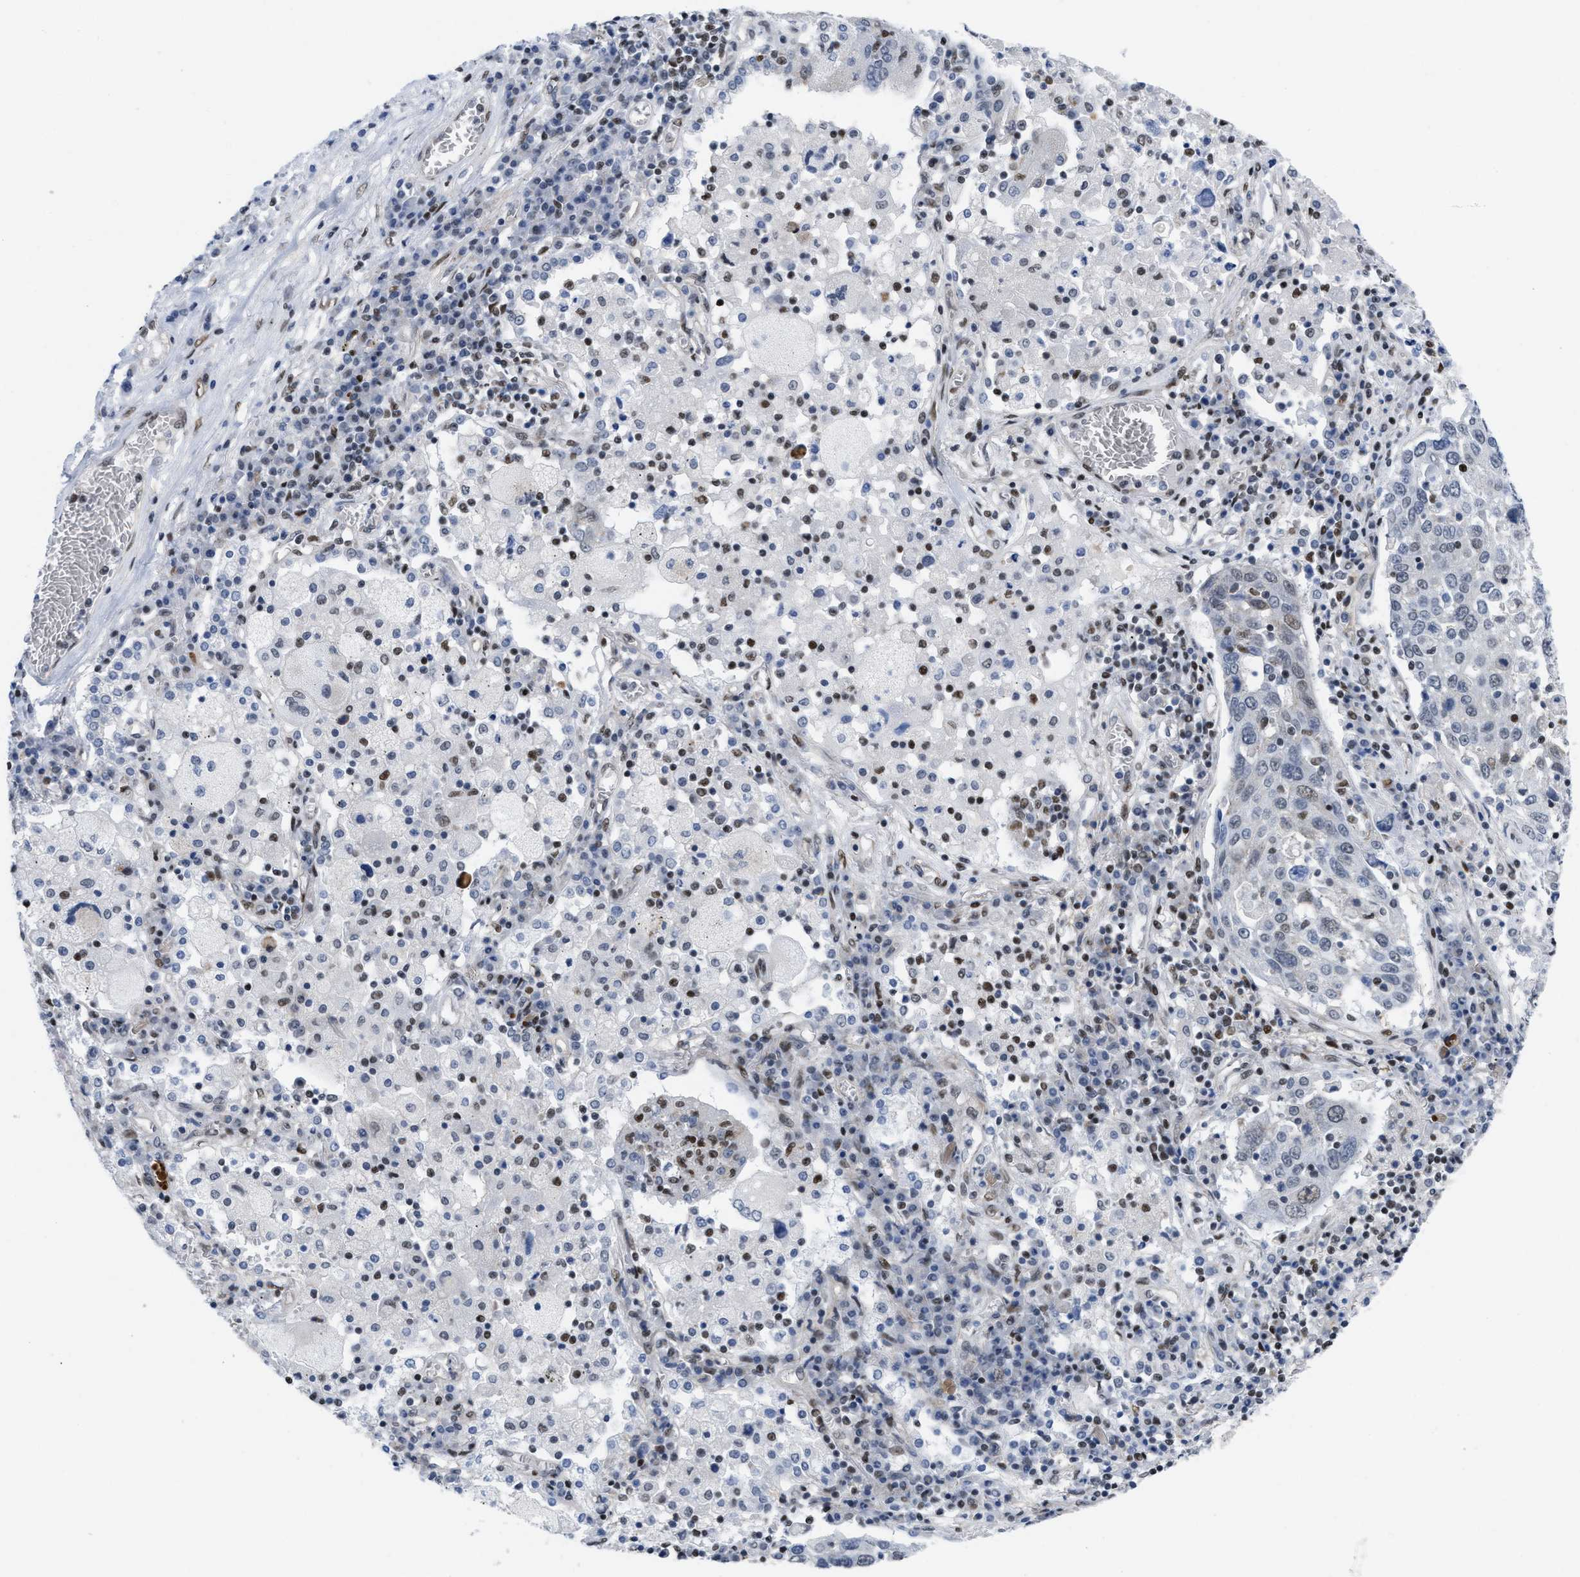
{"staining": {"intensity": "weak", "quantity": "<25%", "location": "nuclear"}, "tissue": "lung cancer", "cell_type": "Tumor cells", "image_type": "cancer", "snomed": [{"axis": "morphology", "description": "Squamous cell carcinoma, NOS"}, {"axis": "topography", "description": "Lung"}], "caption": "High magnification brightfield microscopy of lung cancer stained with DAB (3,3'-diaminobenzidine) (brown) and counterstained with hematoxylin (blue): tumor cells show no significant staining.", "gene": "MIER1", "patient": {"sex": "male", "age": 65}}